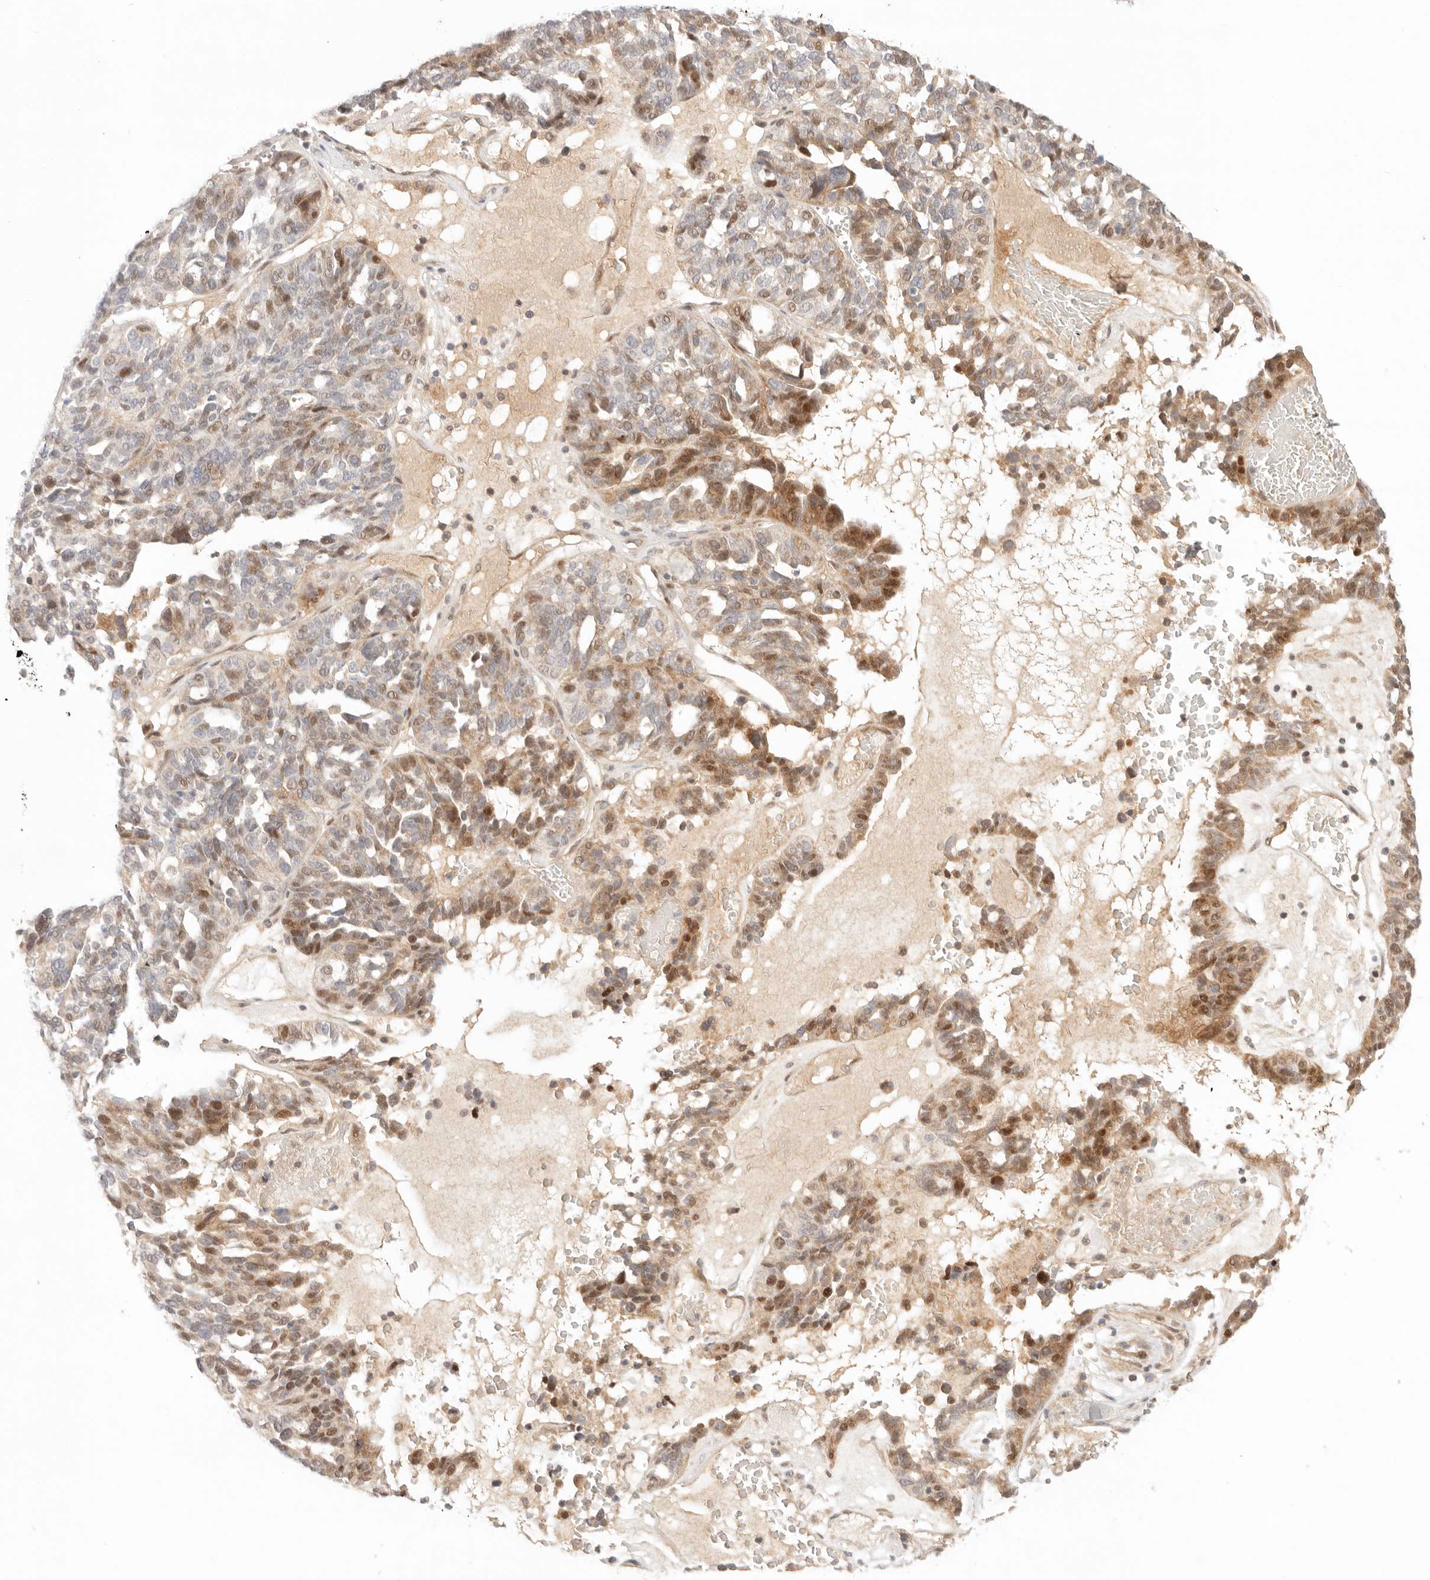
{"staining": {"intensity": "moderate", "quantity": "25%-75%", "location": "cytoplasmic/membranous,nuclear"}, "tissue": "ovarian cancer", "cell_type": "Tumor cells", "image_type": "cancer", "snomed": [{"axis": "morphology", "description": "Cystadenocarcinoma, serous, NOS"}, {"axis": "topography", "description": "Ovary"}], "caption": "Ovarian serous cystadenocarcinoma stained with DAB (3,3'-diaminobenzidine) immunohistochemistry (IHC) demonstrates medium levels of moderate cytoplasmic/membranous and nuclear expression in approximately 25%-75% of tumor cells.", "gene": "PHLDA3", "patient": {"sex": "female", "age": 59}}